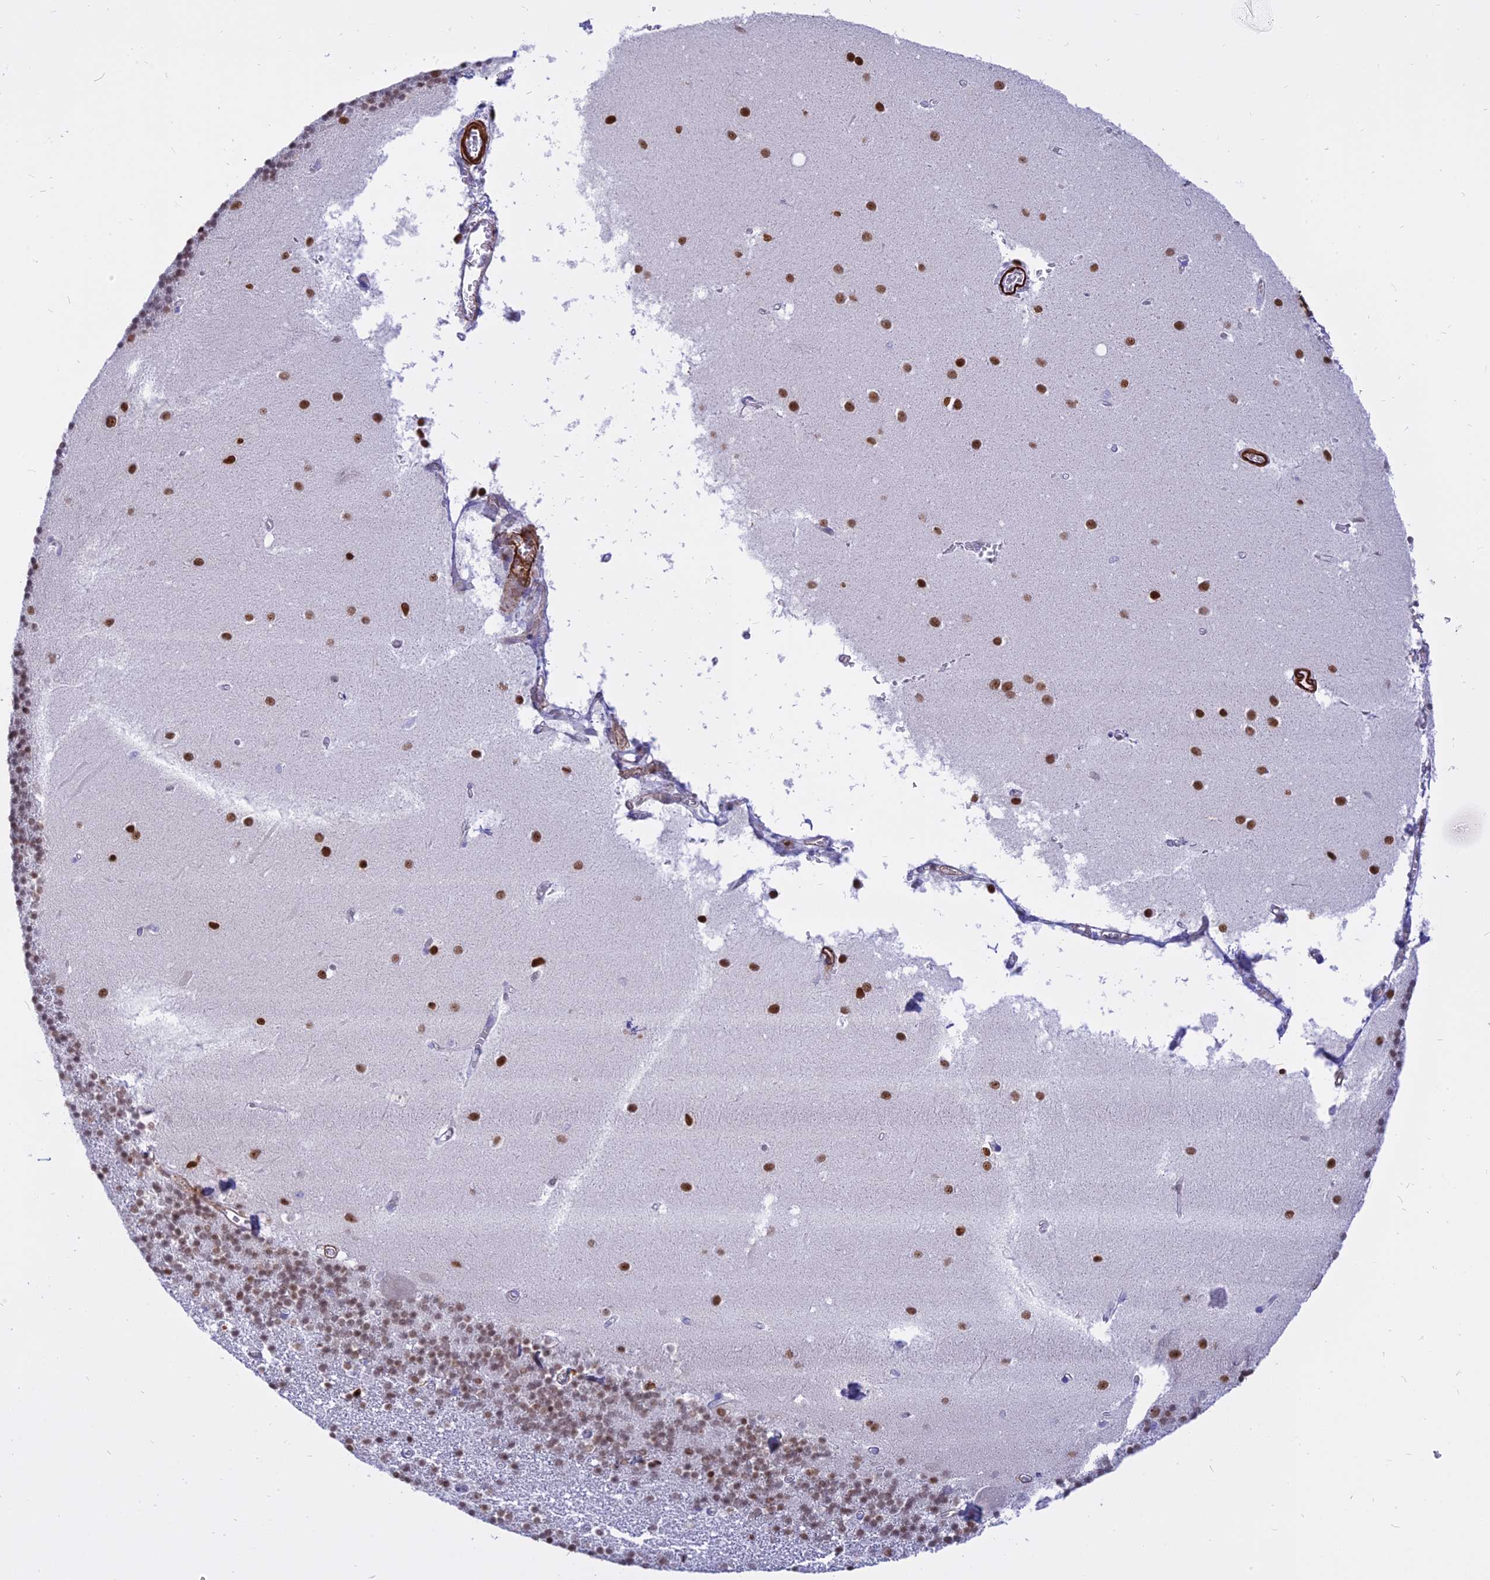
{"staining": {"intensity": "moderate", "quantity": ">75%", "location": "nuclear"}, "tissue": "cerebellum", "cell_type": "Cells in granular layer", "image_type": "normal", "snomed": [{"axis": "morphology", "description": "Normal tissue, NOS"}, {"axis": "topography", "description": "Cerebellum"}], "caption": "This is a histology image of IHC staining of benign cerebellum, which shows moderate positivity in the nuclear of cells in granular layer.", "gene": "CENPV", "patient": {"sex": "male", "age": 54}}